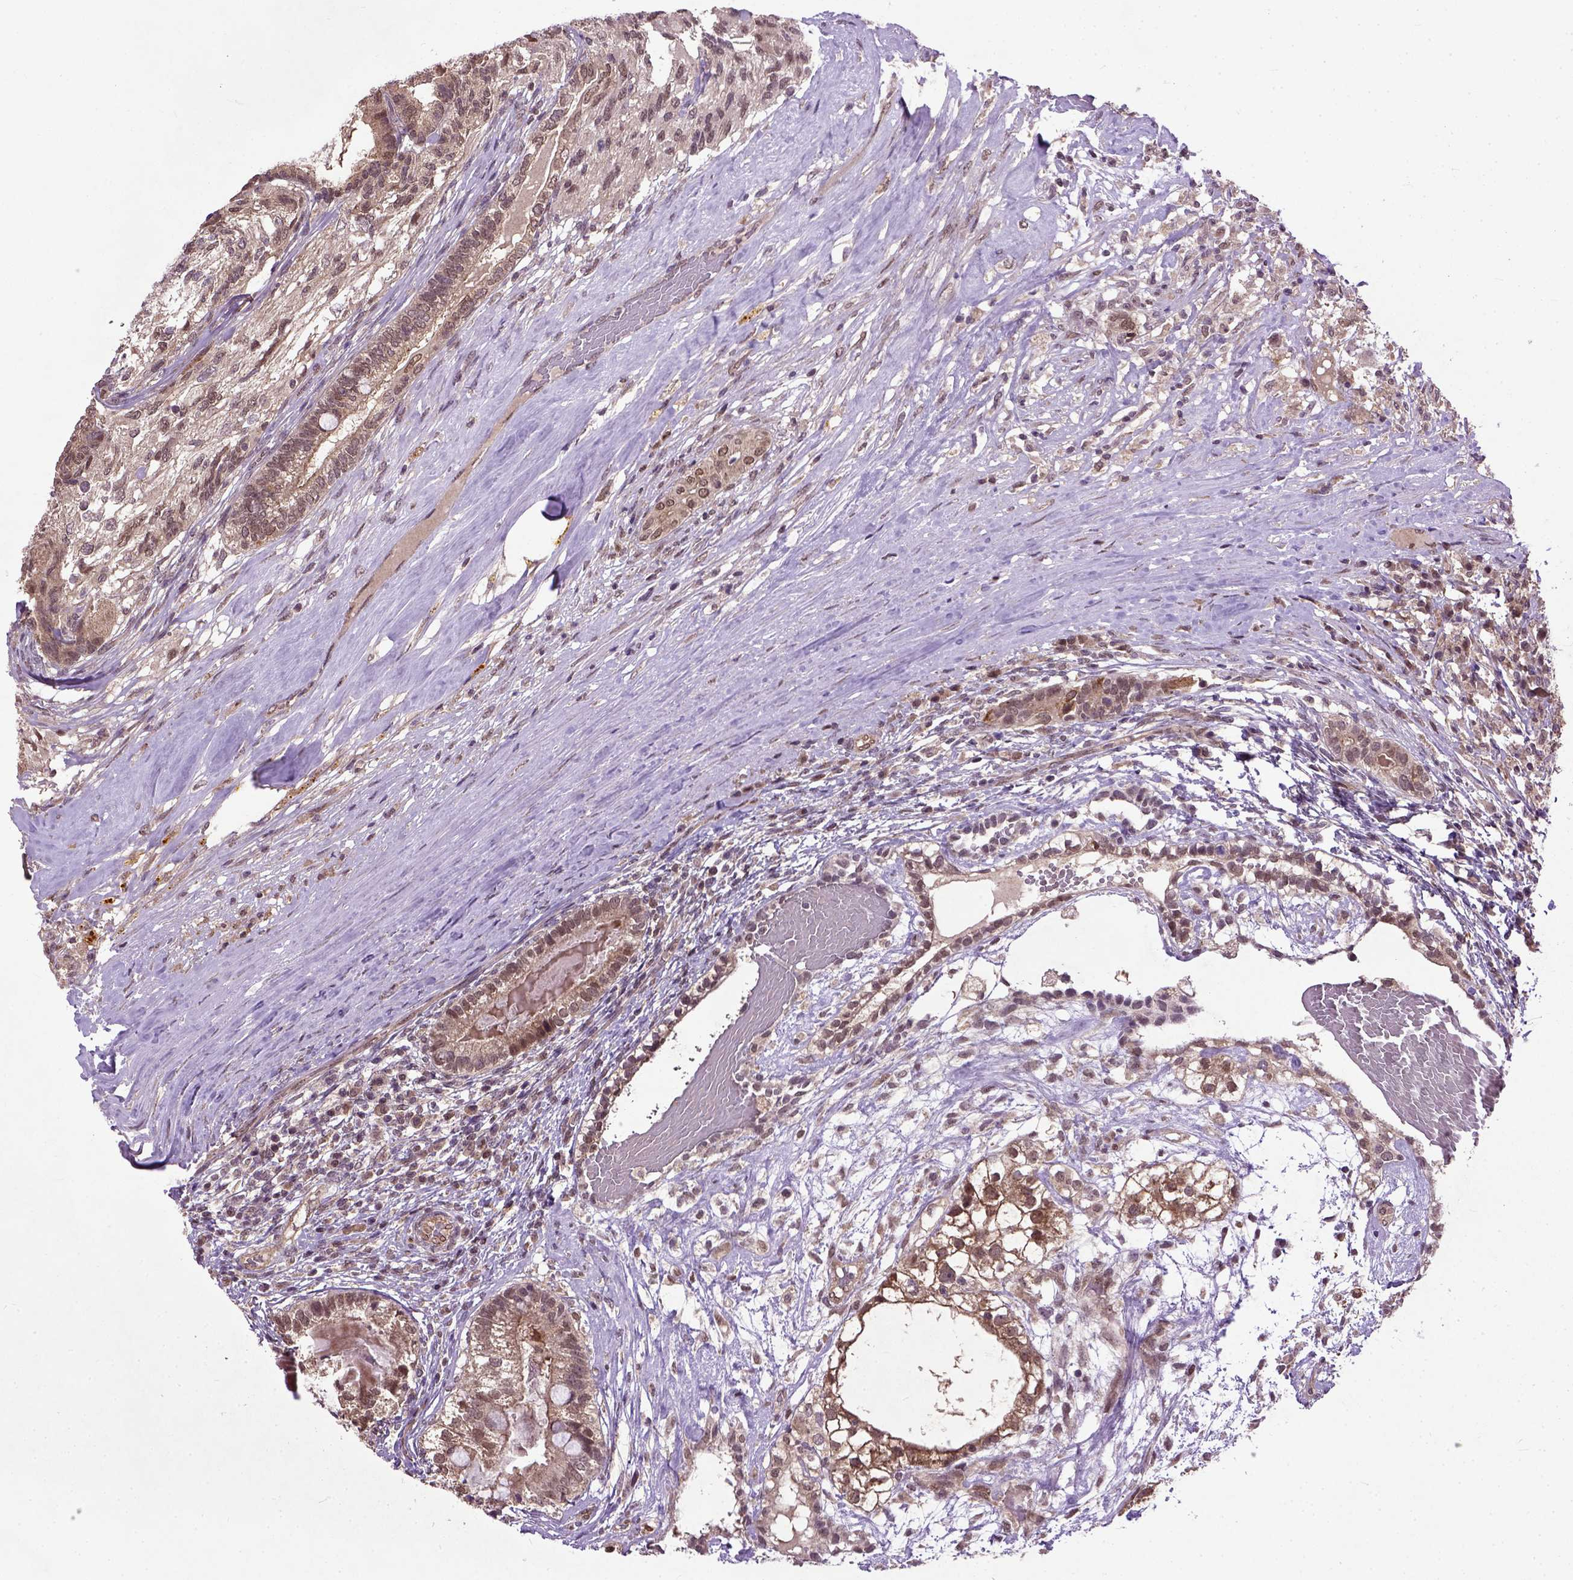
{"staining": {"intensity": "moderate", "quantity": "25%-75%", "location": "cytoplasmic/membranous,nuclear"}, "tissue": "testis cancer", "cell_type": "Tumor cells", "image_type": "cancer", "snomed": [{"axis": "morphology", "description": "Seminoma, NOS"}, {"axis": "morphology", "description": "Carcinoma, Embryonal, NOS"}, {"axis": "topography", "description": "Testis"}], "caption": "Testis embryonal carcinoma tissue exhibits moderate cytoplasmic/membranous and nuclear expression in about 25%-75% of tumor cells, visualized by immunohistochemistry.", "gene": "UBA3", "patient": {"sex": "male", "age": 41}}